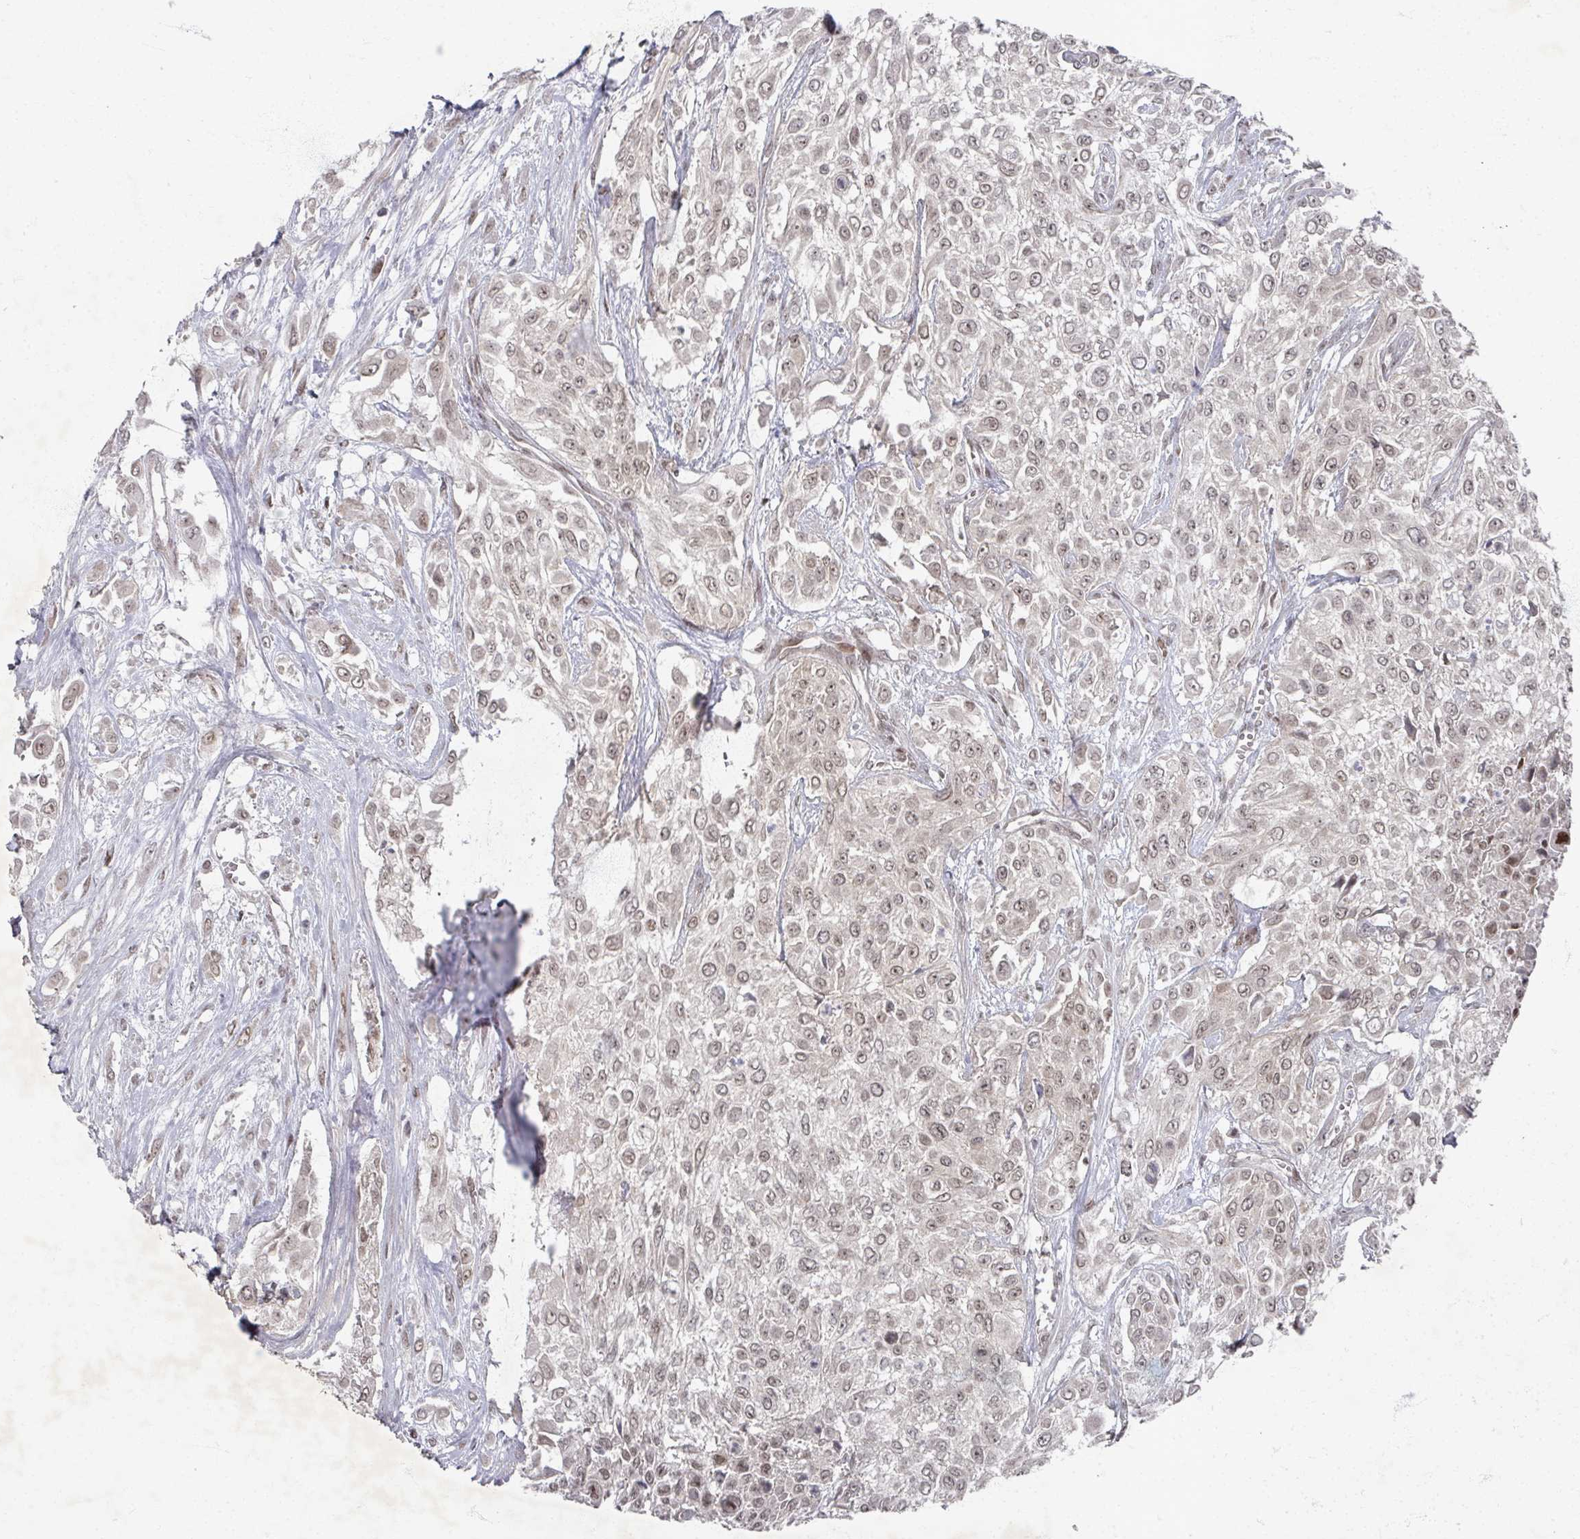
{"staining": {"intensity": "moderate", "quantity": "25%-75%", "location": "nuclear"}, "tissue": "urothelial cancer", "cell_type": "Tumor cells", "image_type": "cancer", "snomed": [{"axis": "morphology", "description": "Urothelial carcinoma, High grade"}, {"axis": "topography", "description": "Urinary bladder"}], "caption": "Immunohistochemical staining of human urothelial cancer exhibits medium levels of moderate nuclear staining in approximately 25%-75% of tumor cells.", "gene": "PSKH1", "patient": {"sex": "male", "age": 57}}